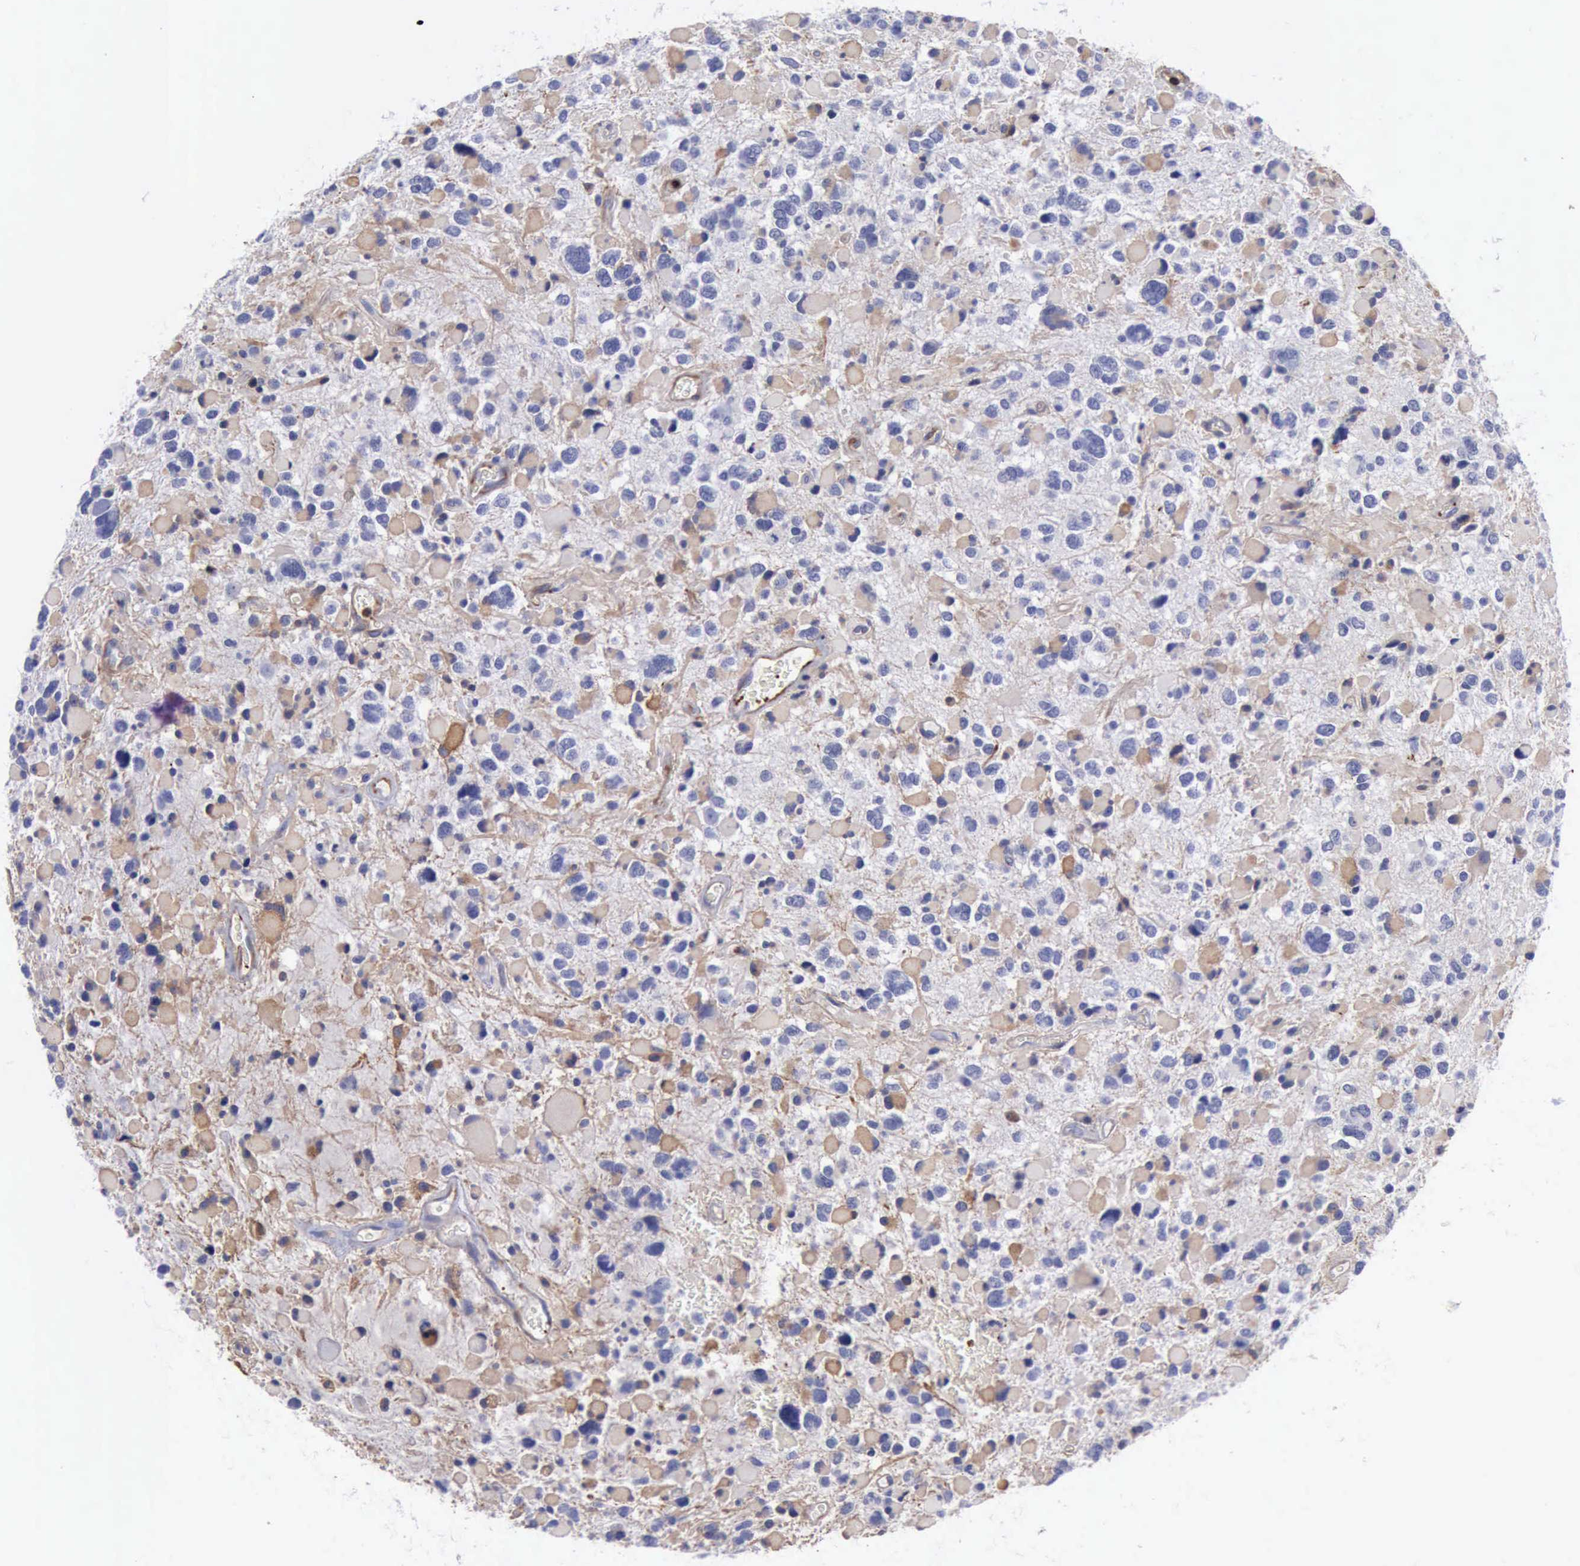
{"staining": {"intensity": "weak", "quantity": "<25%", "location": "cytoplasmic/membranous"}, "tissue": "glioma", "cell_type": "Tumor cells", "image_type": "cancer", "snomed": [{"axis": "morphology", "description": "Glioma, malignant, High grade"}, {"axis": "topography", "description": "Brain"}], "caption": "Immunohistochemistry image of malignant glioma (high-grade) stained for a protein (brown), which shows no staining in tumor cells.", "gene": "FLNA", "patient": {"sex": "female", "age": 37}}